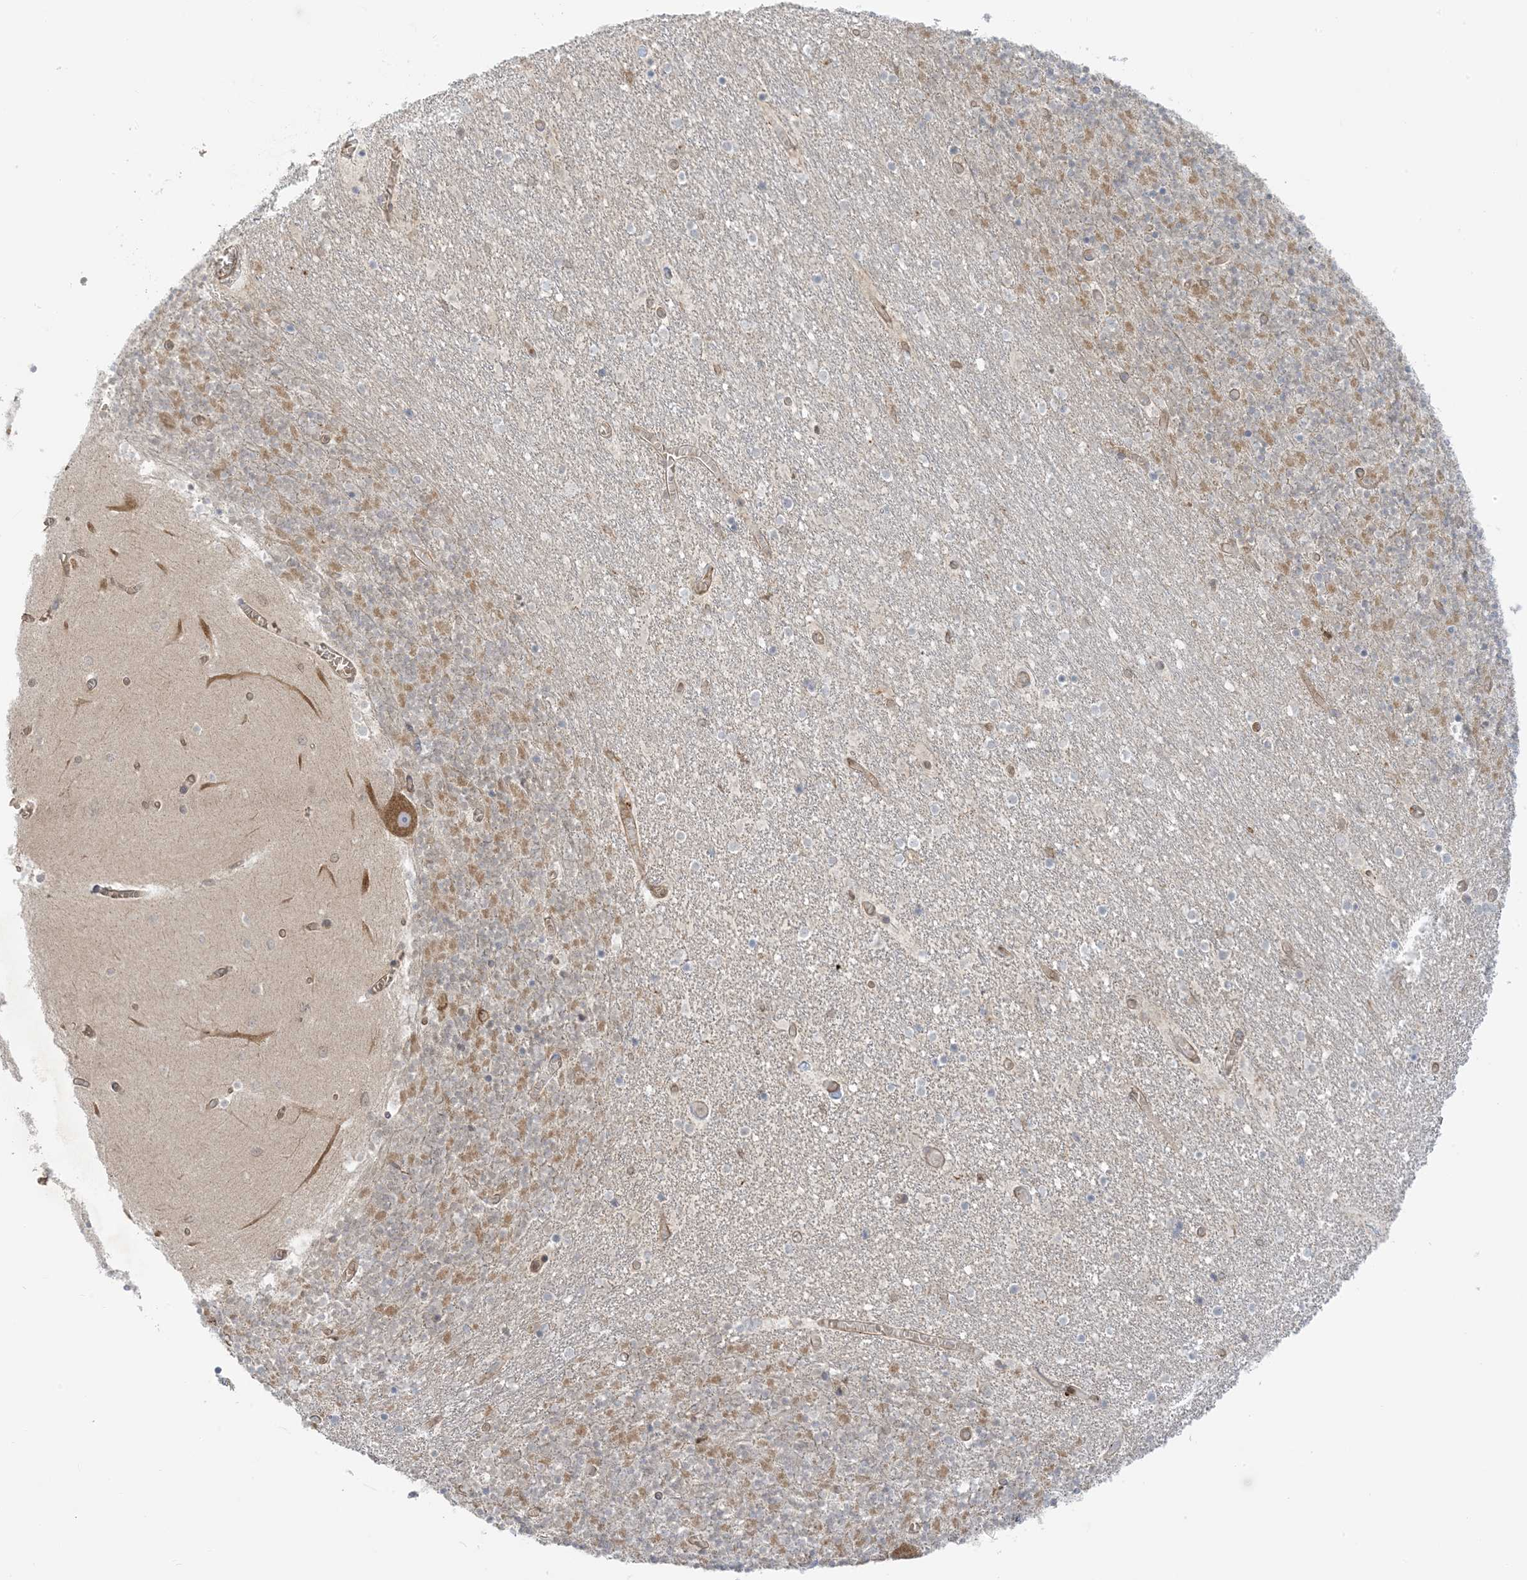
{"staining": {"intensity": "moderate", "quantity": "<25%", "location": "cytoplasmic/membranous"}, "tissue": "cerebellum", "cell_type": "Cells in granular layer", "image_type": "normal", "snomed": [{"axis": "morphology", "description": "Normal tissue, NOS"}, {"axis": "topography", "description": "Cerebellum"}], "caption": "Immunohistochemistry (IHC) (DAB) staining of normal human cerebellum demonstrates moderate cytoplasmic/membranous protein expression in about <25% of cells in granular layer.", "gene": "ICMT", "patient": {"sex": "female", "age": 28}}